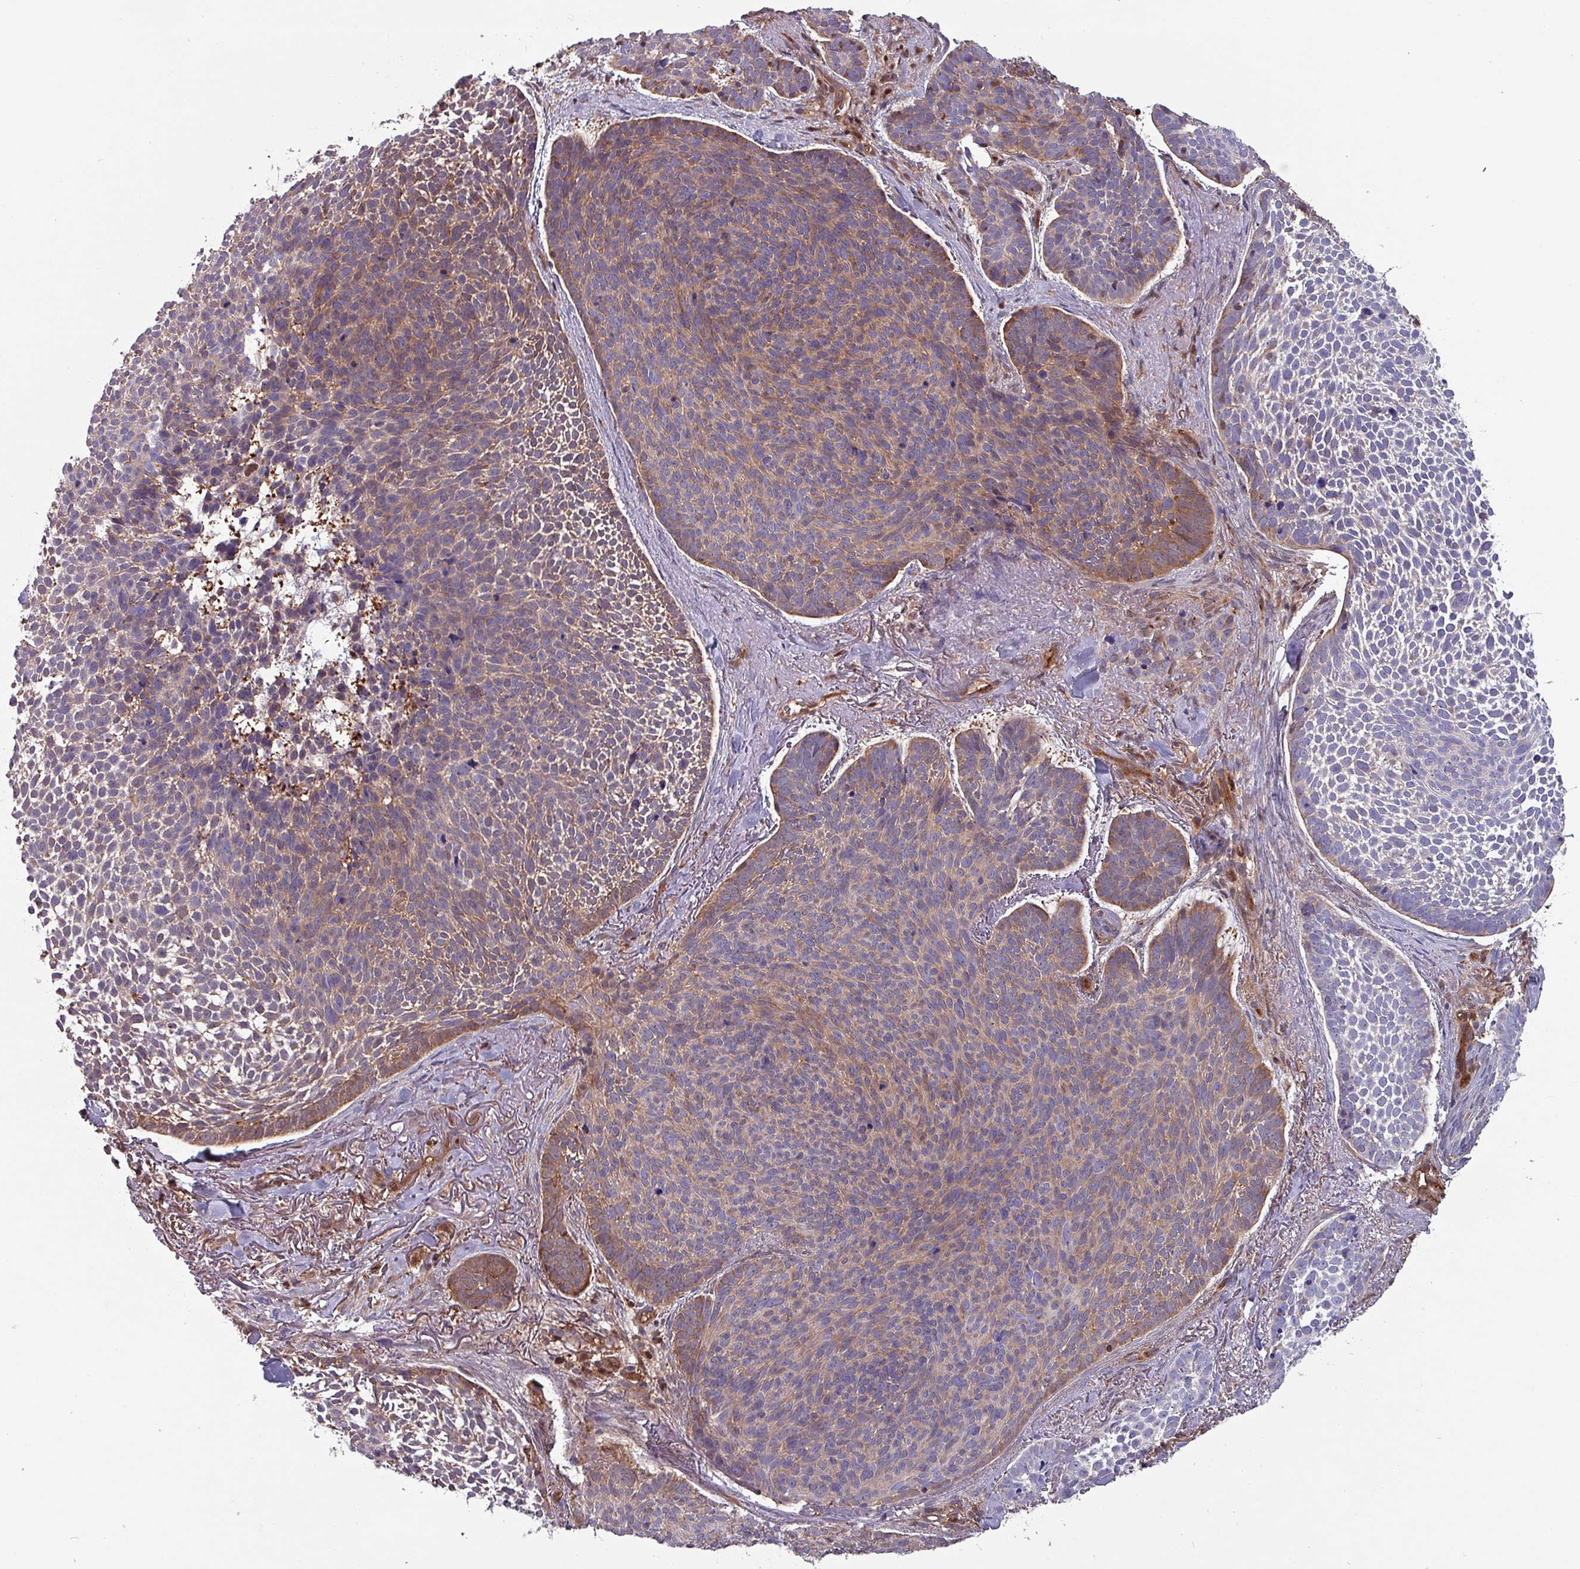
{"staining": {"intensity": "moderate", "quantity": "25%-75%", "location": "cytoplasmic/membranous"}, "tissue": "skin cancer", "cell_type": "Tumor cells", "image_type": "cancer", "snomed": [{"axis": "morphology", "description": "Basal cell carcinoma"}, {"axis": "topography", "description": "Skin"}], "caption": "Immunohistochemical staining of human skin cancer shows moderate cytoplasmic/membranous protein staining in about 25%-75% of tumor cells. (brown staining indicates protein expression, while blue staining denotes nuclei).", "gene": "PSMB8", "patient": {"sex": "male", "age": 70}}